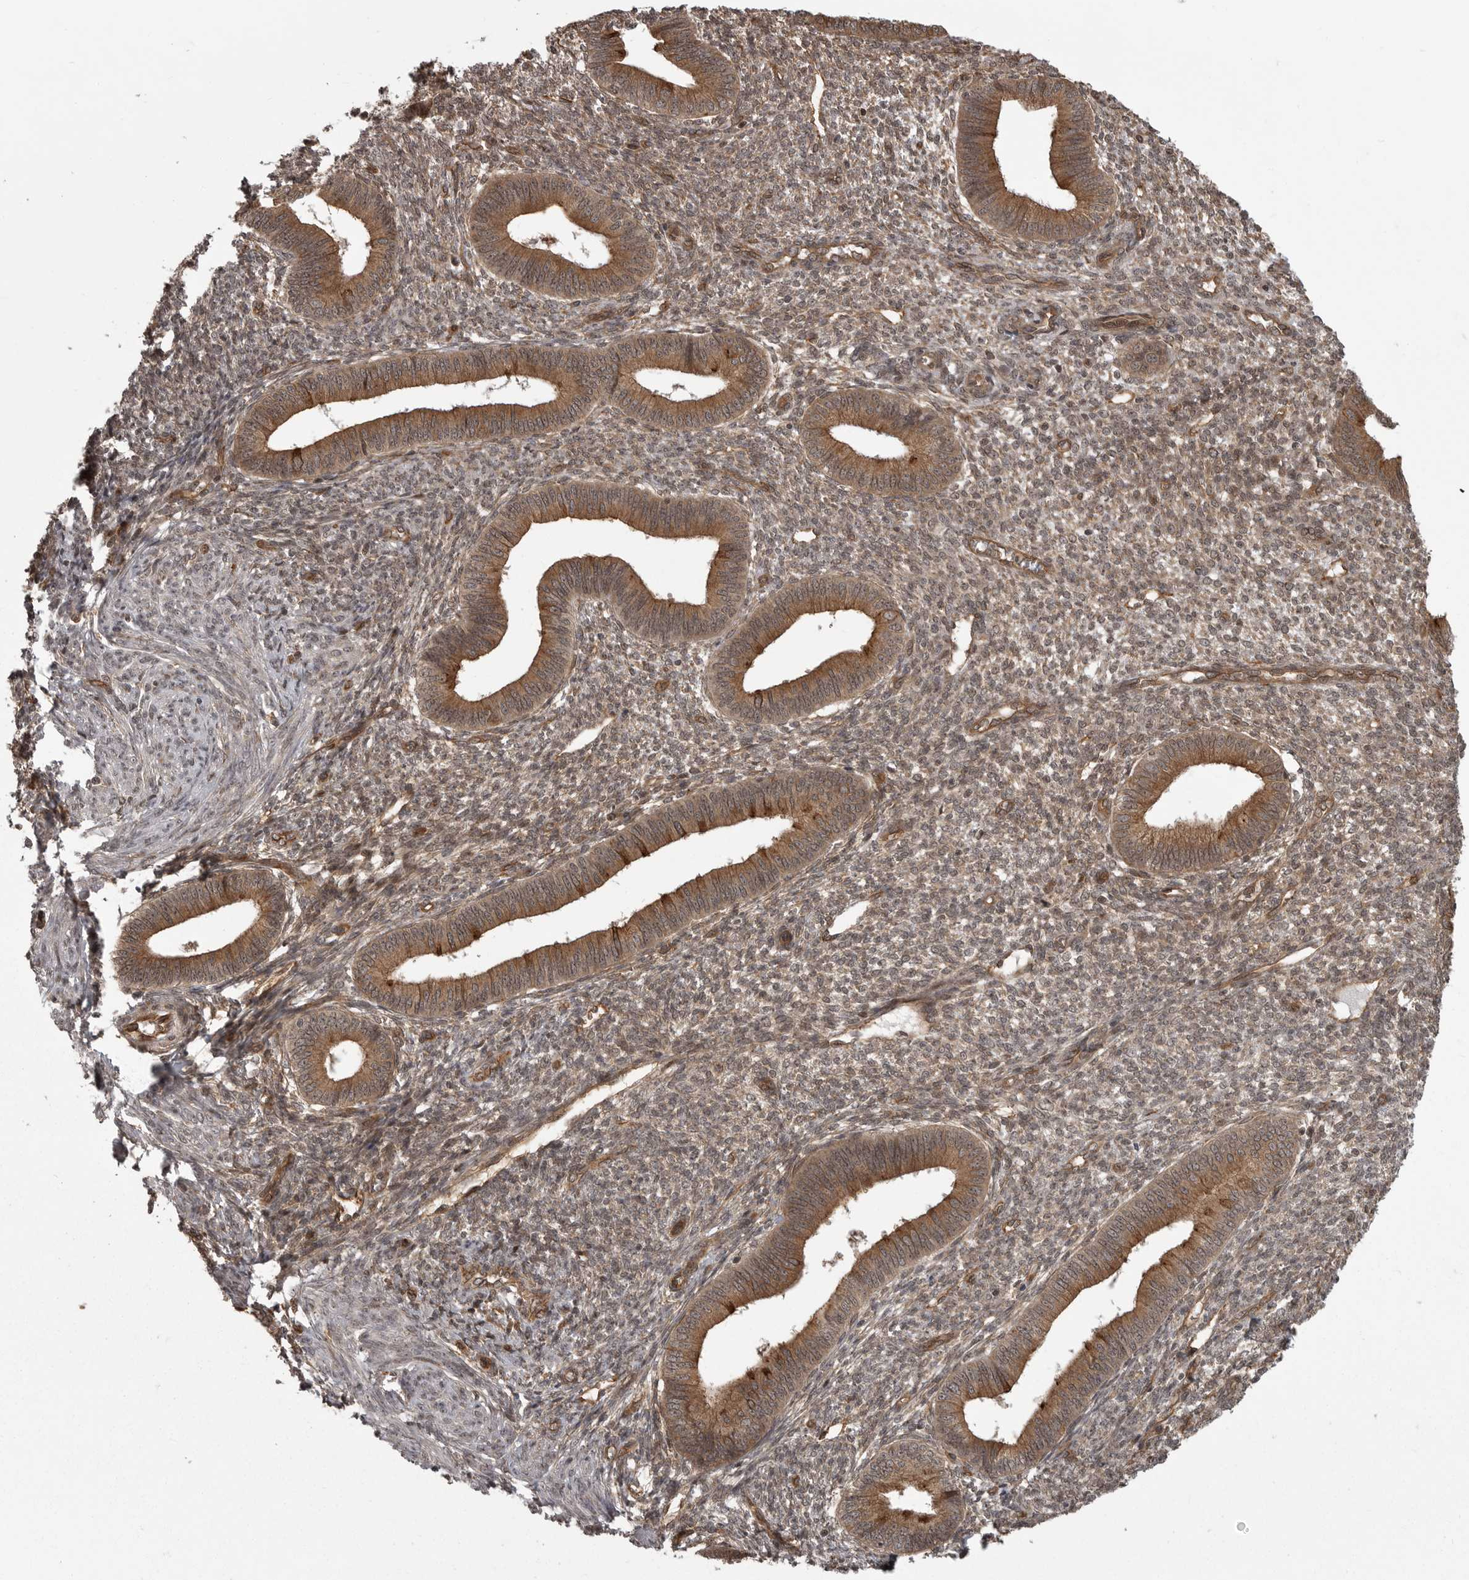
{"staining": {"intensity": "weak", "quantity": ">75%", "location": "cytoplasmic/membranous"}, "tissue": "endometrium", "cell_type": "Cells in endometrial stroma", "image_type": "normal", "snomed": [{"axis": "morphology", "description": "Normal tissue, NOS"}, {"axis": "topography", "description": "Endometrium"}], "caption": "The image reveals staining of unremarkable endometrium, revealing weak cytoplasmic/membranous protein expression (brown color) within cells in endometrial stroma.", "gene": "DNAJC8", "patient": {"sex": "female", "age": 46}}